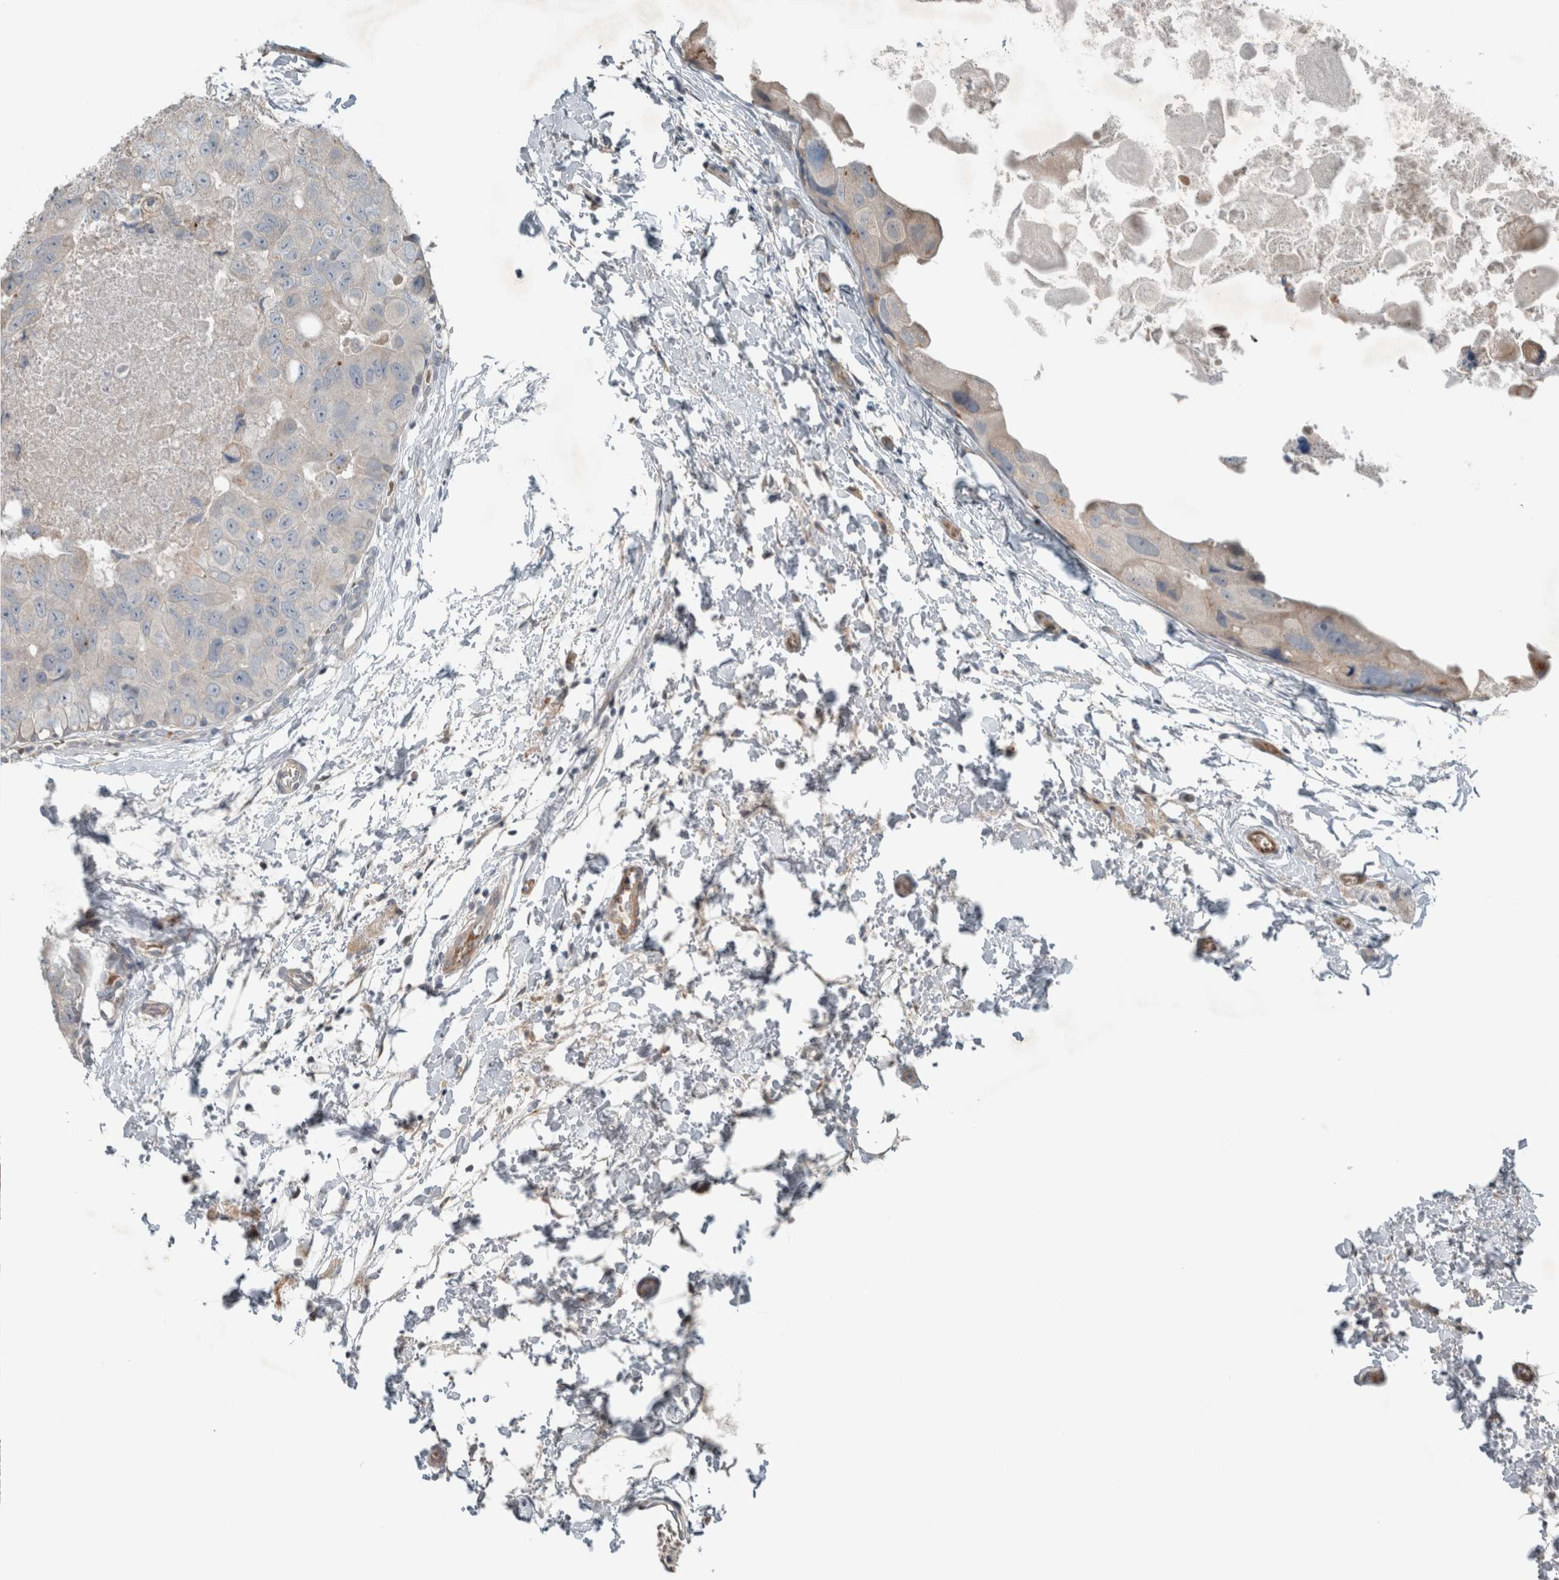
{"staining": {"intensity": "negative", "quantity": "none", "location": "none"}, "tissue": "breast cancer", "cell_type": "Tumor cells", "image_type": "cancer", "snomed": [{"axis": "morphology", "description": "Duct carcinoma"}, {"axis": "topography", "description": "Breast"}], "caption": "An immunohistochemistry (IHC) histopathology image of breast cancer is shown. There is no staining in tumor cells of breast cancer.", "gene": "JADE2", "patient": {"sex": "female", "age": 62}}